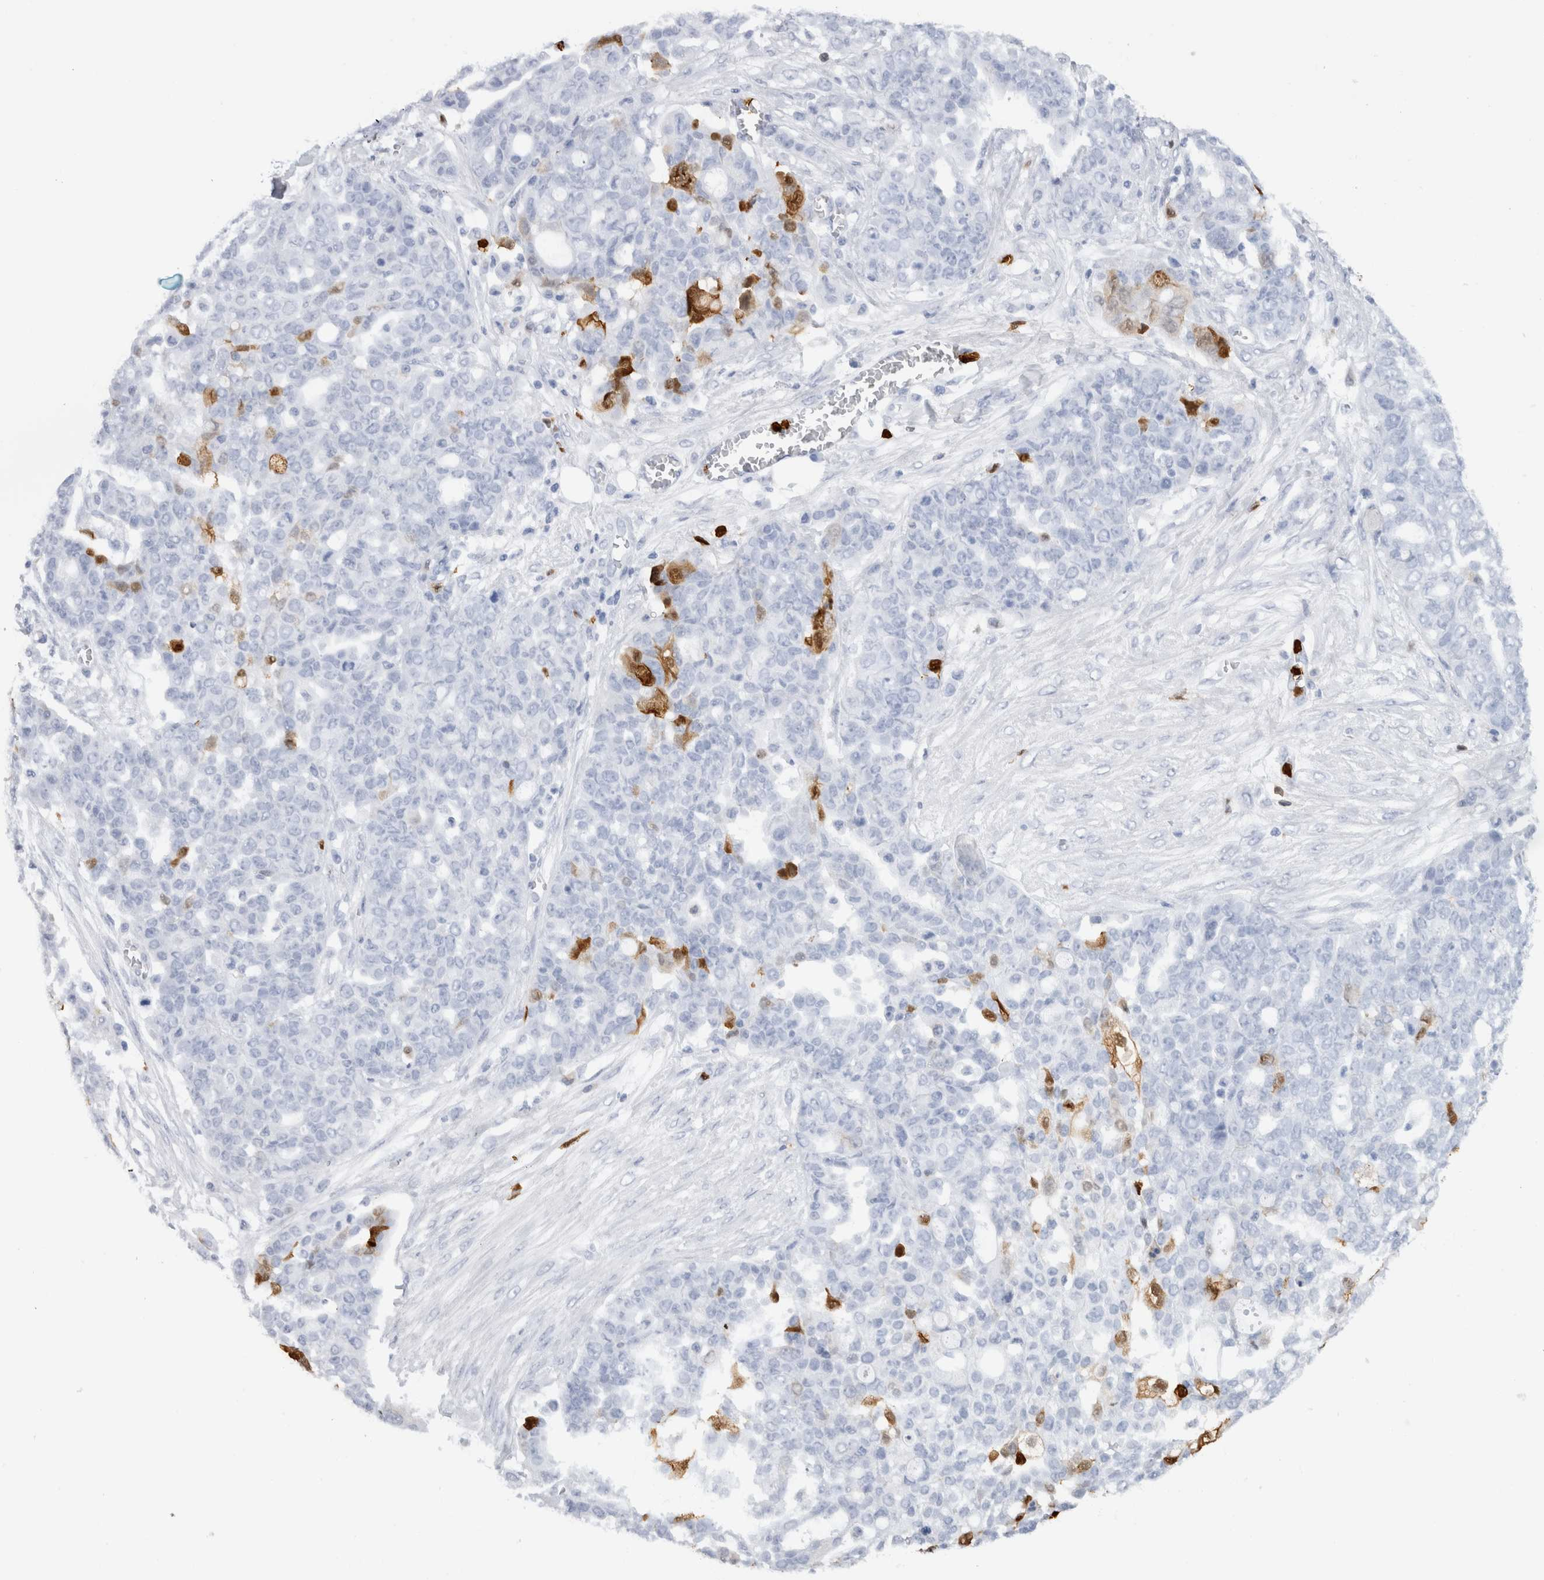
{"staining": {"intensity": "negative", "quantity": "none", "location": "none"}, "tissue": "ovarian cancer", "cell_type": "Tumor cells", "image_type": "cancer", "snomed": [{"axis": "morphology", "description": "Cystadenocarcinoma, serous, NOS"}, {"axis": "topography", "description": "Soft tissue"}, {"axis": "topography", "description": "Ovary"}], "caption": "IHC photomicrograph of ovarian cancer (serous cystadenocarcinoma) stained for a protein (brown), which displays no positivity in tumor cells.", "gene": "S100A8", "patient": {"sex": "female", "age": 57}}